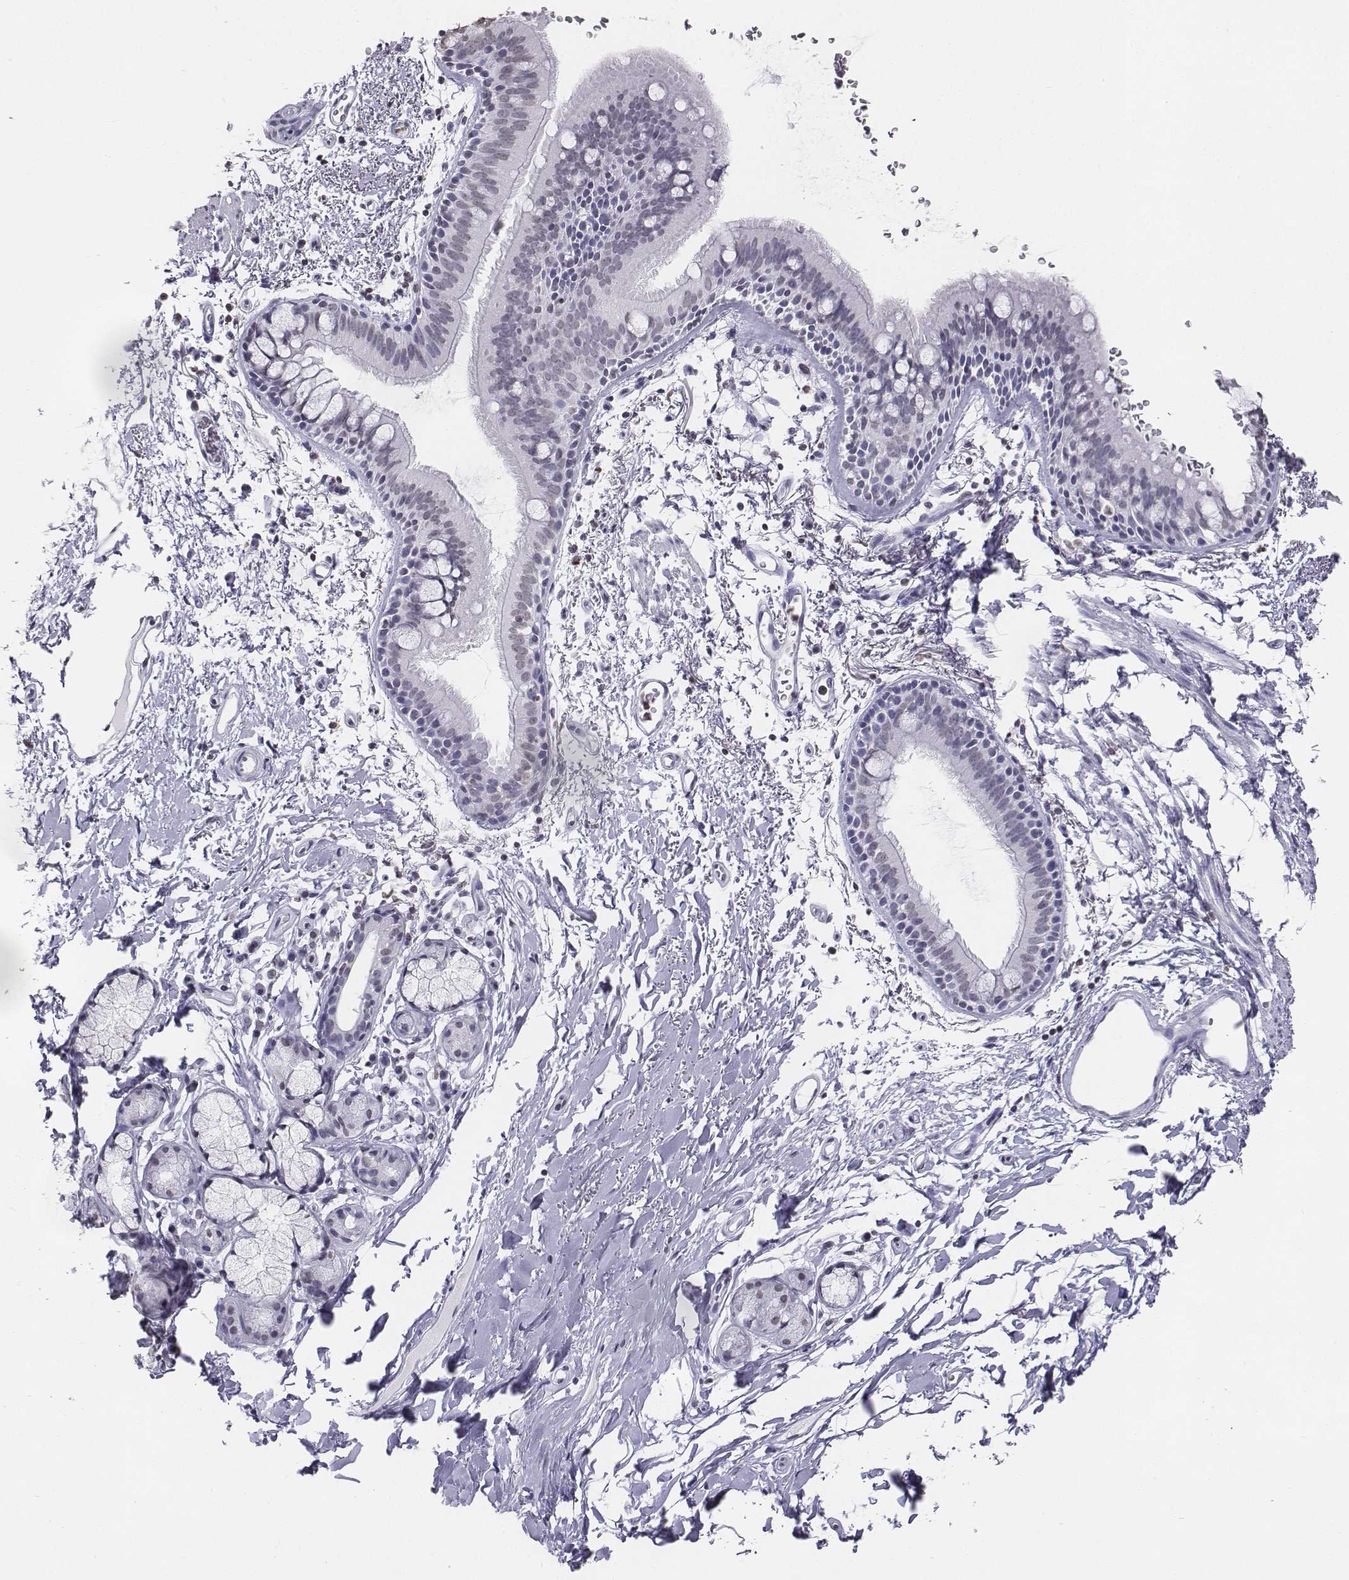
{"staining": {"intensity": "negative", "quantity": "none", "location": "none"}, "tissue": "bronchus", "cell_type": "Respiratory epithelial cells", "image_type": "normal", "snomed": [{"axis": "morphology", "description": "Normal tissue, NOS"}, {"axis": "topography", "description": "Lymph node"}, {"axis": "topography", "description": "Bronchus"}], "caption": "Bronchus stained for a protein using immunohistochemistry (IHC) displays no staining respiratory epithelial cells.", "gene": "BARHL1", "patient": {"sex": "female", "age": 70}}